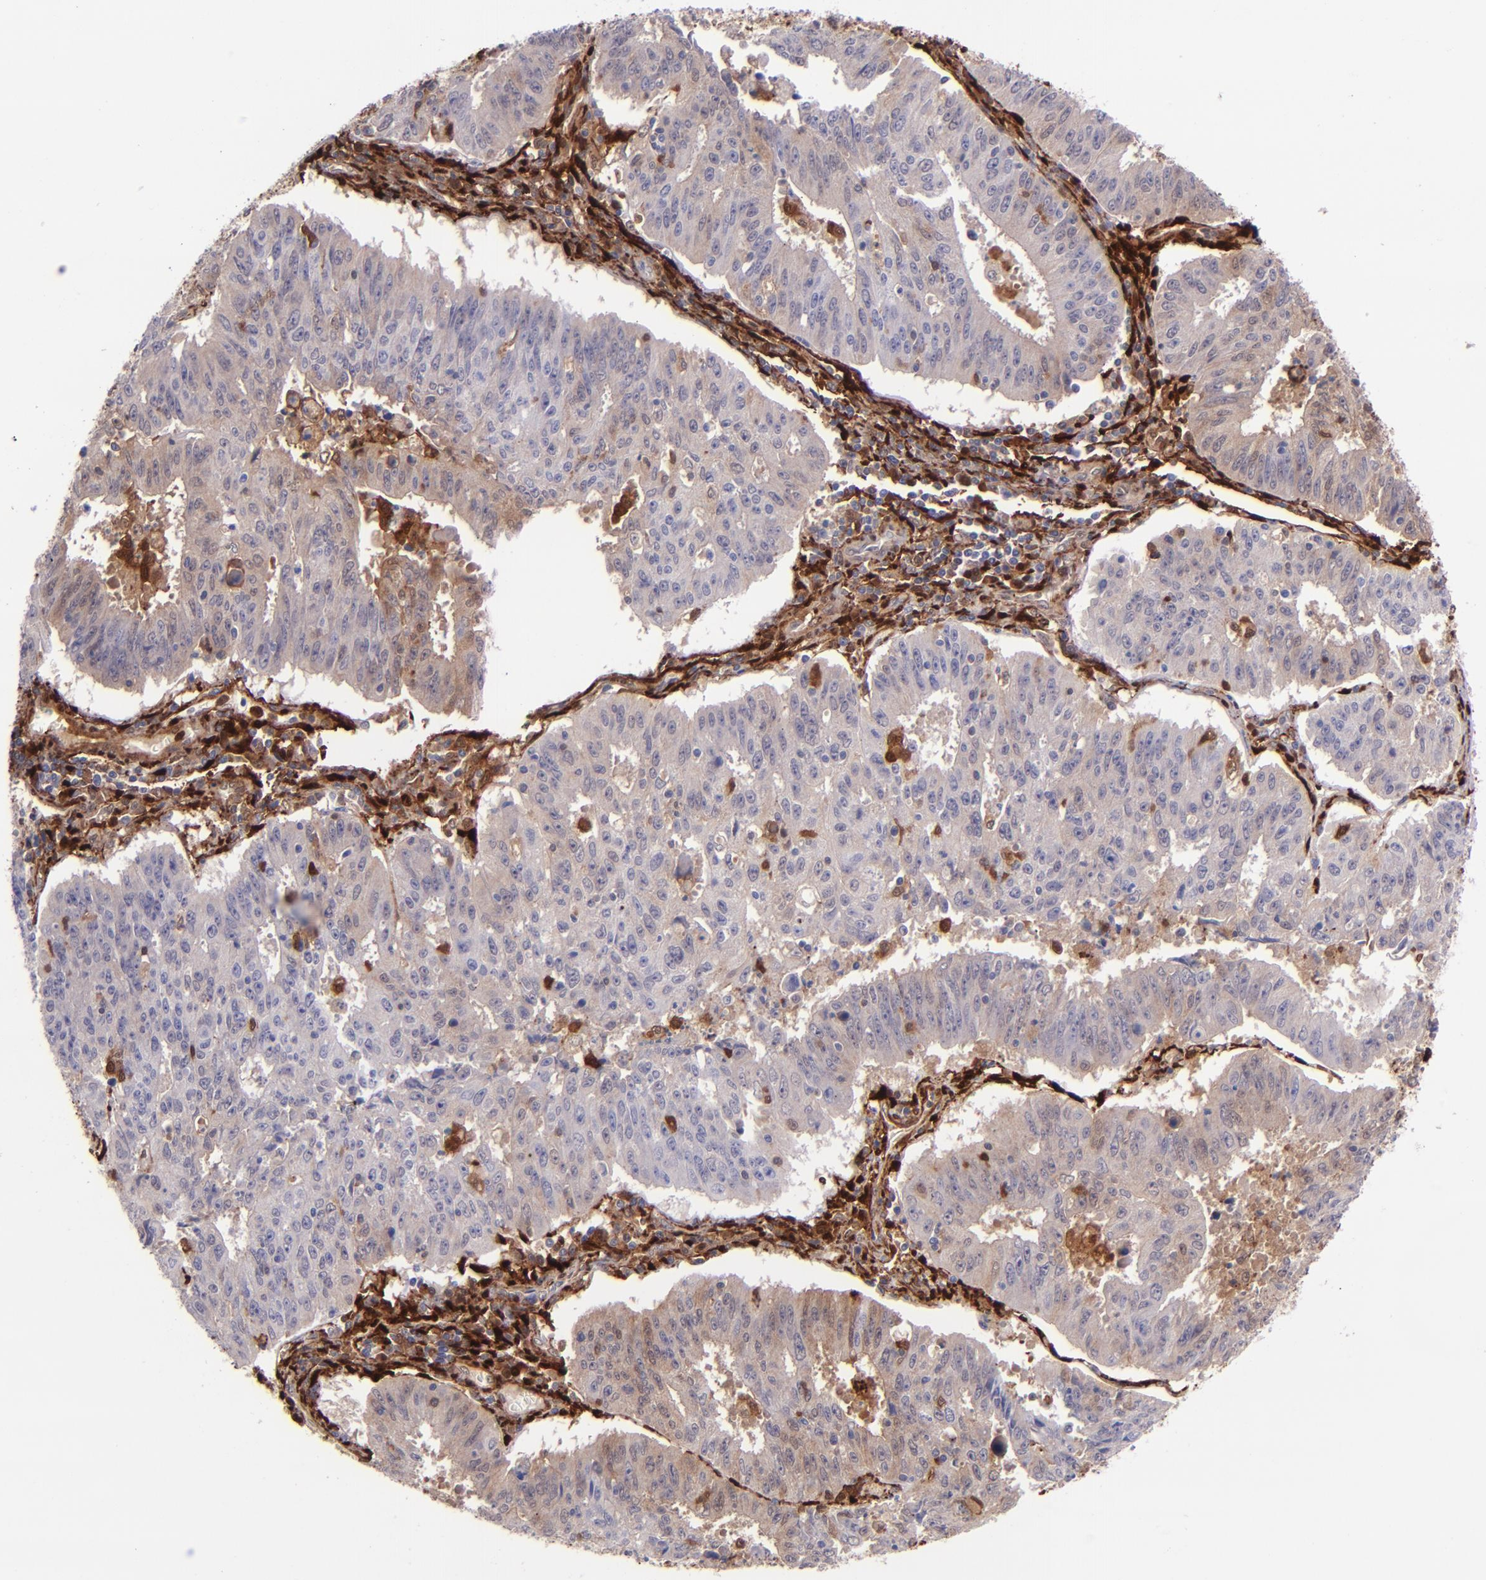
{"staining": {"intensity": "weak", "quantity": "<25%", "location": "cytoplasmic/membranous"}, "tissue": "endometrial cancer", "cell_type": "Tumor cells", "image_type": "cancer", "snomed": [{"axis": "morphology", "description": "Adenocarcinoma, NOS"}, {"axis": "topography", "description": "Endometrium"}], "caption": "This image is of adenocarcinoma (endometrial) stained with immunohistochemistry to label a protein in brown with the nuclei are counter-stained blue. There is no expression in tumor cells.", "gene": "LGALS1", "patient": {"sex": "female", "age": 42}}